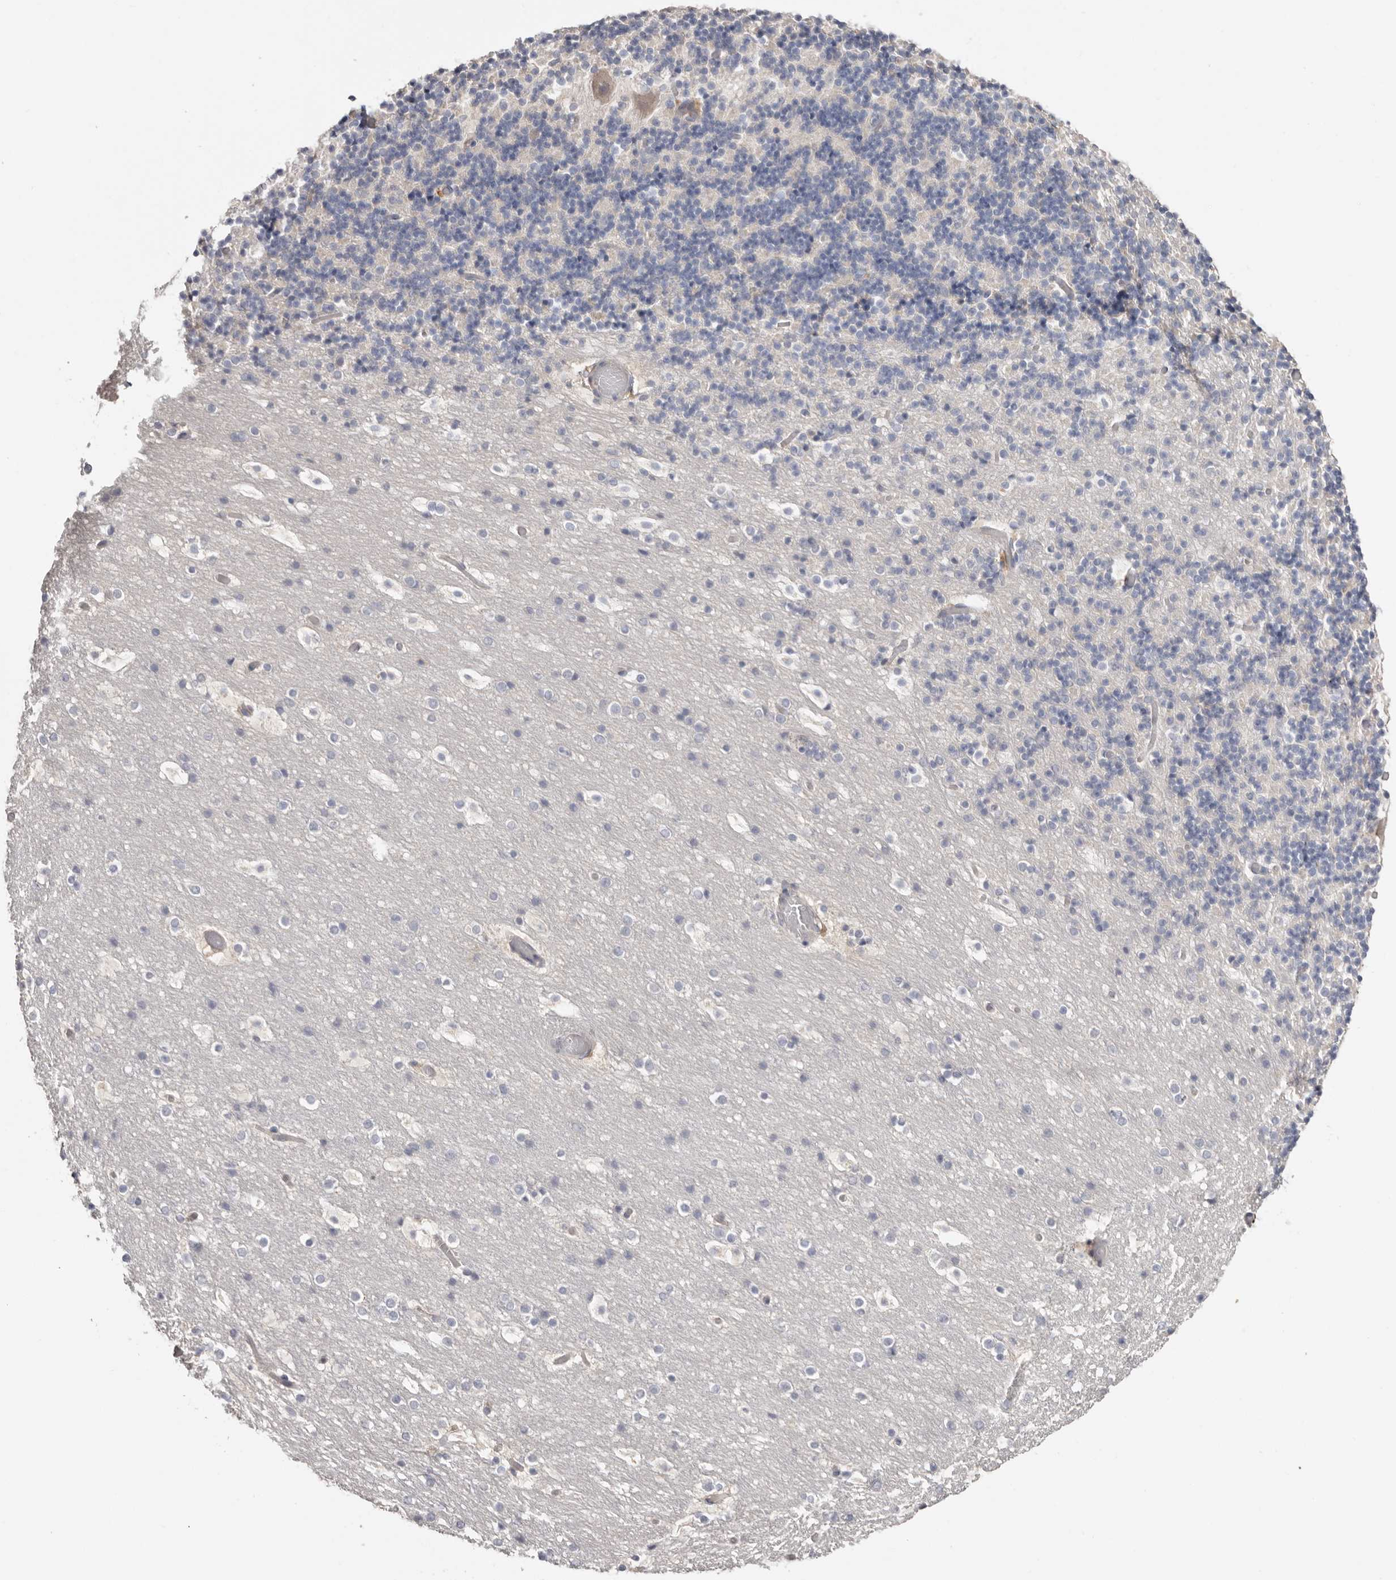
{"staining": {"intensity": "negative", "quantity": "none", "location": "none"}, "tissue": "cerebellum", "cell_type": "Cells in granular layer", "image_type": "normal", "snomed": [{"axis": "morphology", "description": "Normal tissue, NOS"}, {"axis": "topography", "description": "Cerebellum"}], "caption": "IHC of benign human cerebellum reveals no expression in cells in granular layer. (DAB immunohistochemistry (IHC) visualized using brightfield microscopy, high magnification).", "gene": "S100A14", "patient": {"sex": "male", "age": 57}}